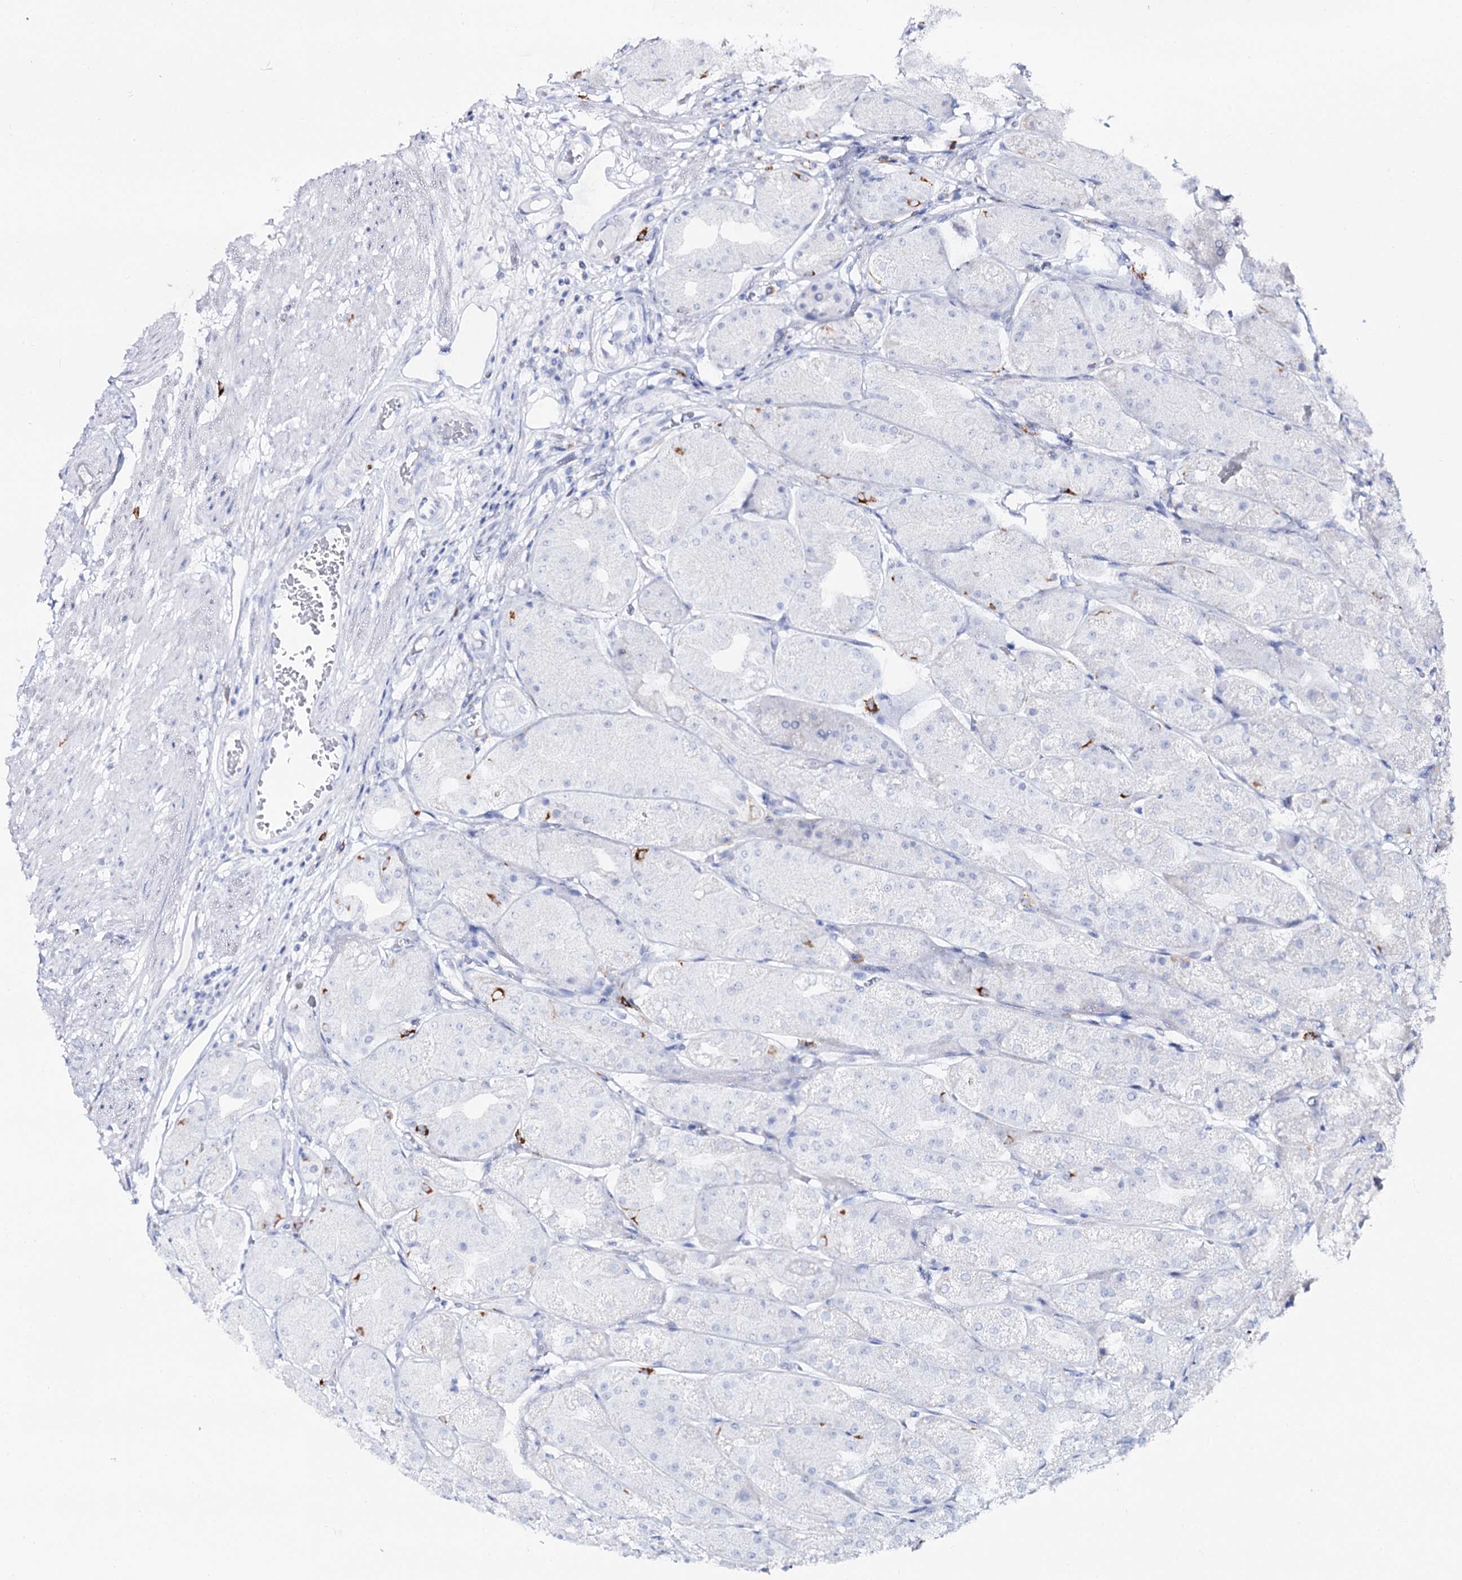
{"staining": {"intensity": "negative", "quantity": "none", "location": "none"}, "tissue": "stomach", "cell_type": "Glandular cells", "image_type": "normal", "snomed": [{"axis": "morphology", "description": "Normal tissue, NOS"}, {"axis": "topography", "description": "Stomach, upper"}], "caption": "Stomach was stained to show a protein in brown. There is no significant expression in glandular cells. The staining is performed using DAB brown chromogen with nuclei counter-stained in using hematoxylin.", "gene": "SLC3A1", "patient": {"sex": "male", "age": 72}}